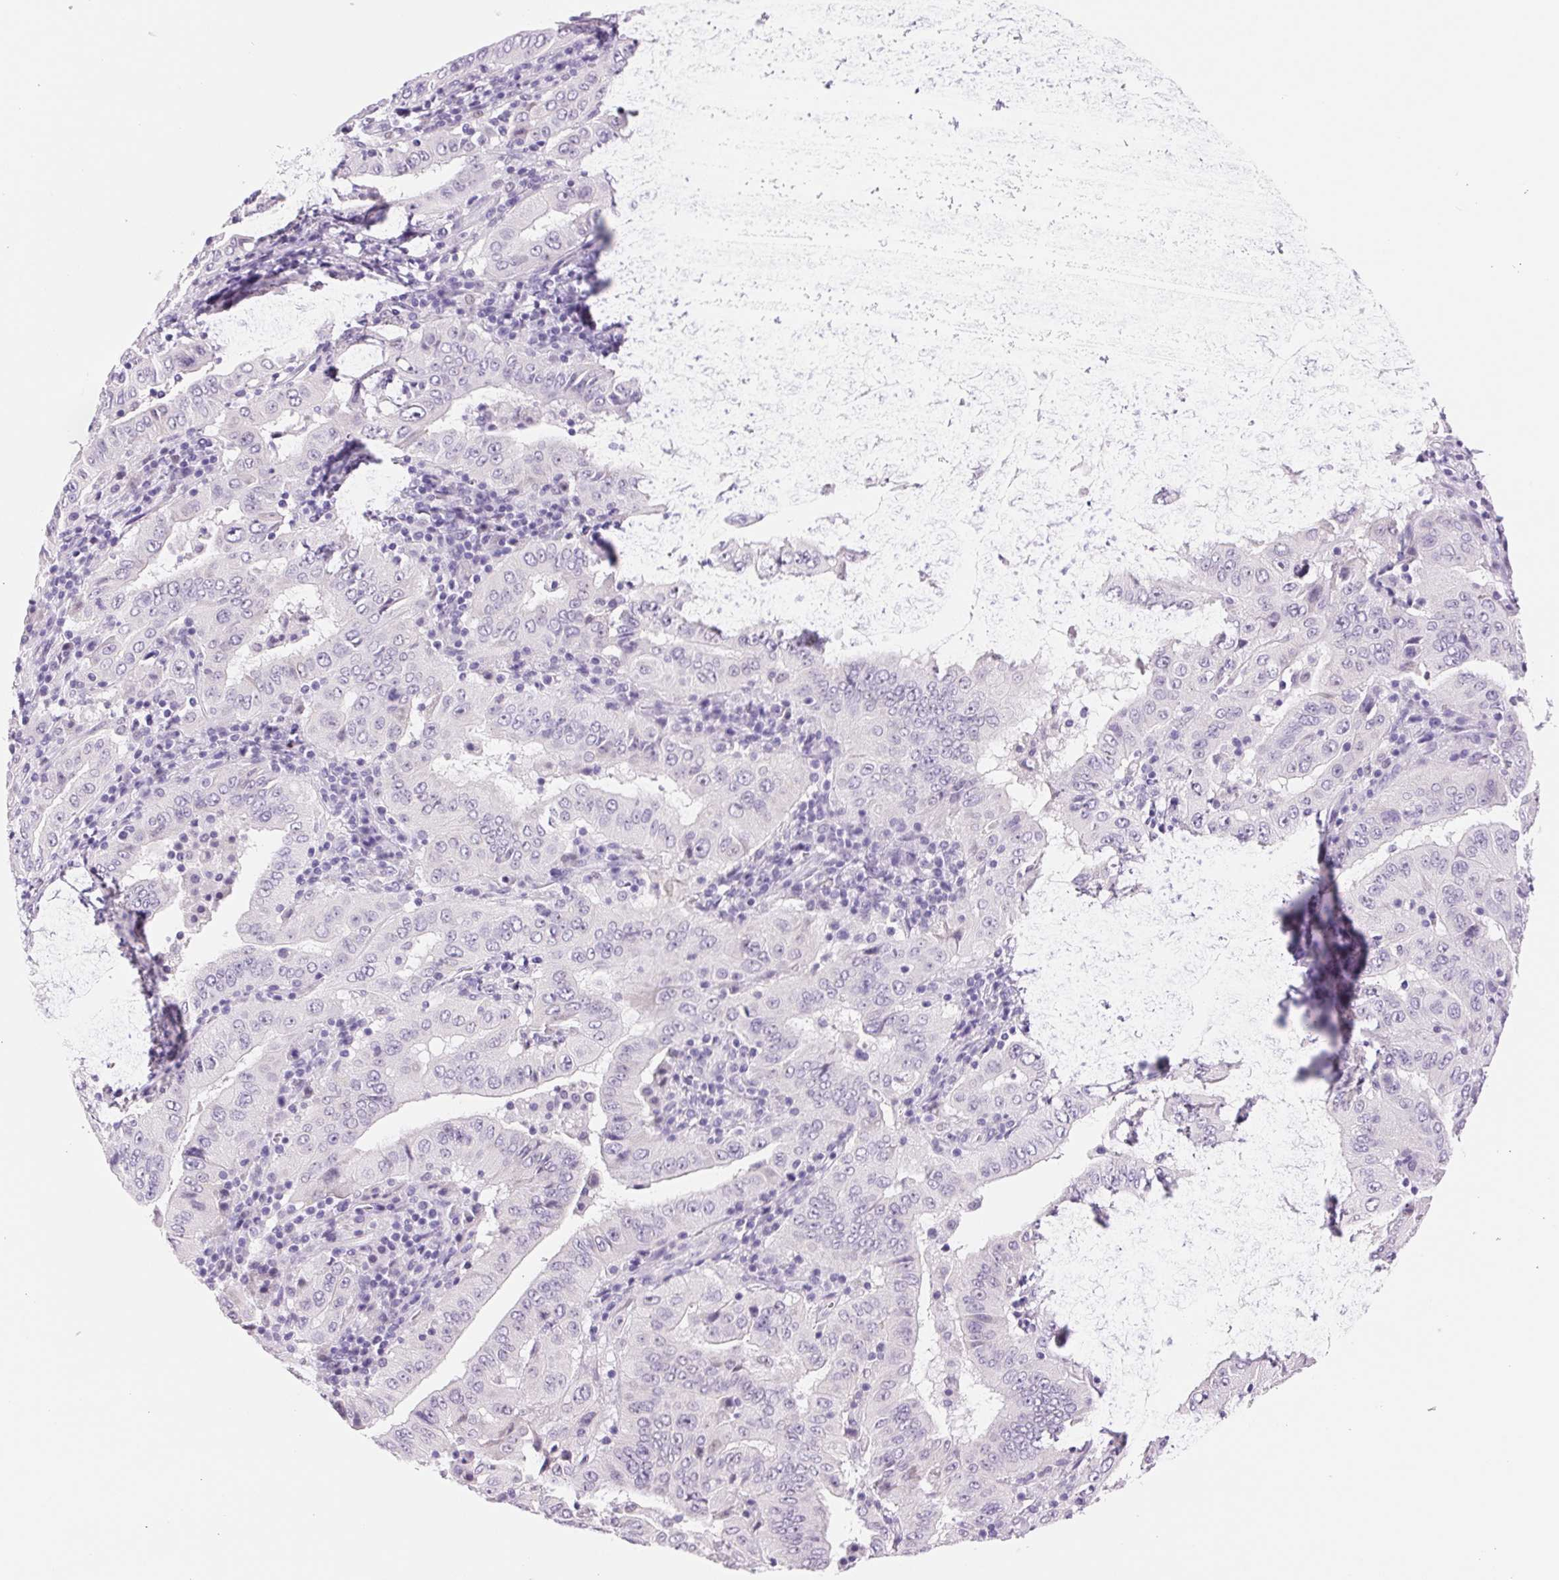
{"staining": {"intensity": "negative", "quantity": "none", "location": "none"}, "tissue": "pancreatic cancer", "cell_type": "Tumor cells", "image_type": "cancer", "snomed": [{"axis": "morphology", "description": "Adenocarcinoma, NOS"}, {"axis": "topography", "description": "Pancreas"}], "caption": "IHC micrograph of neoplastic tissue: adenocarcinoma (pancreatic) stained with DAB exhibits no significant protein staining in tumor cells. (Brightfield microscopy of DAB immunohistochemistry at high magnification).", "gene": "ASGR2", "patient": {"sex": "male", "age": 63}}